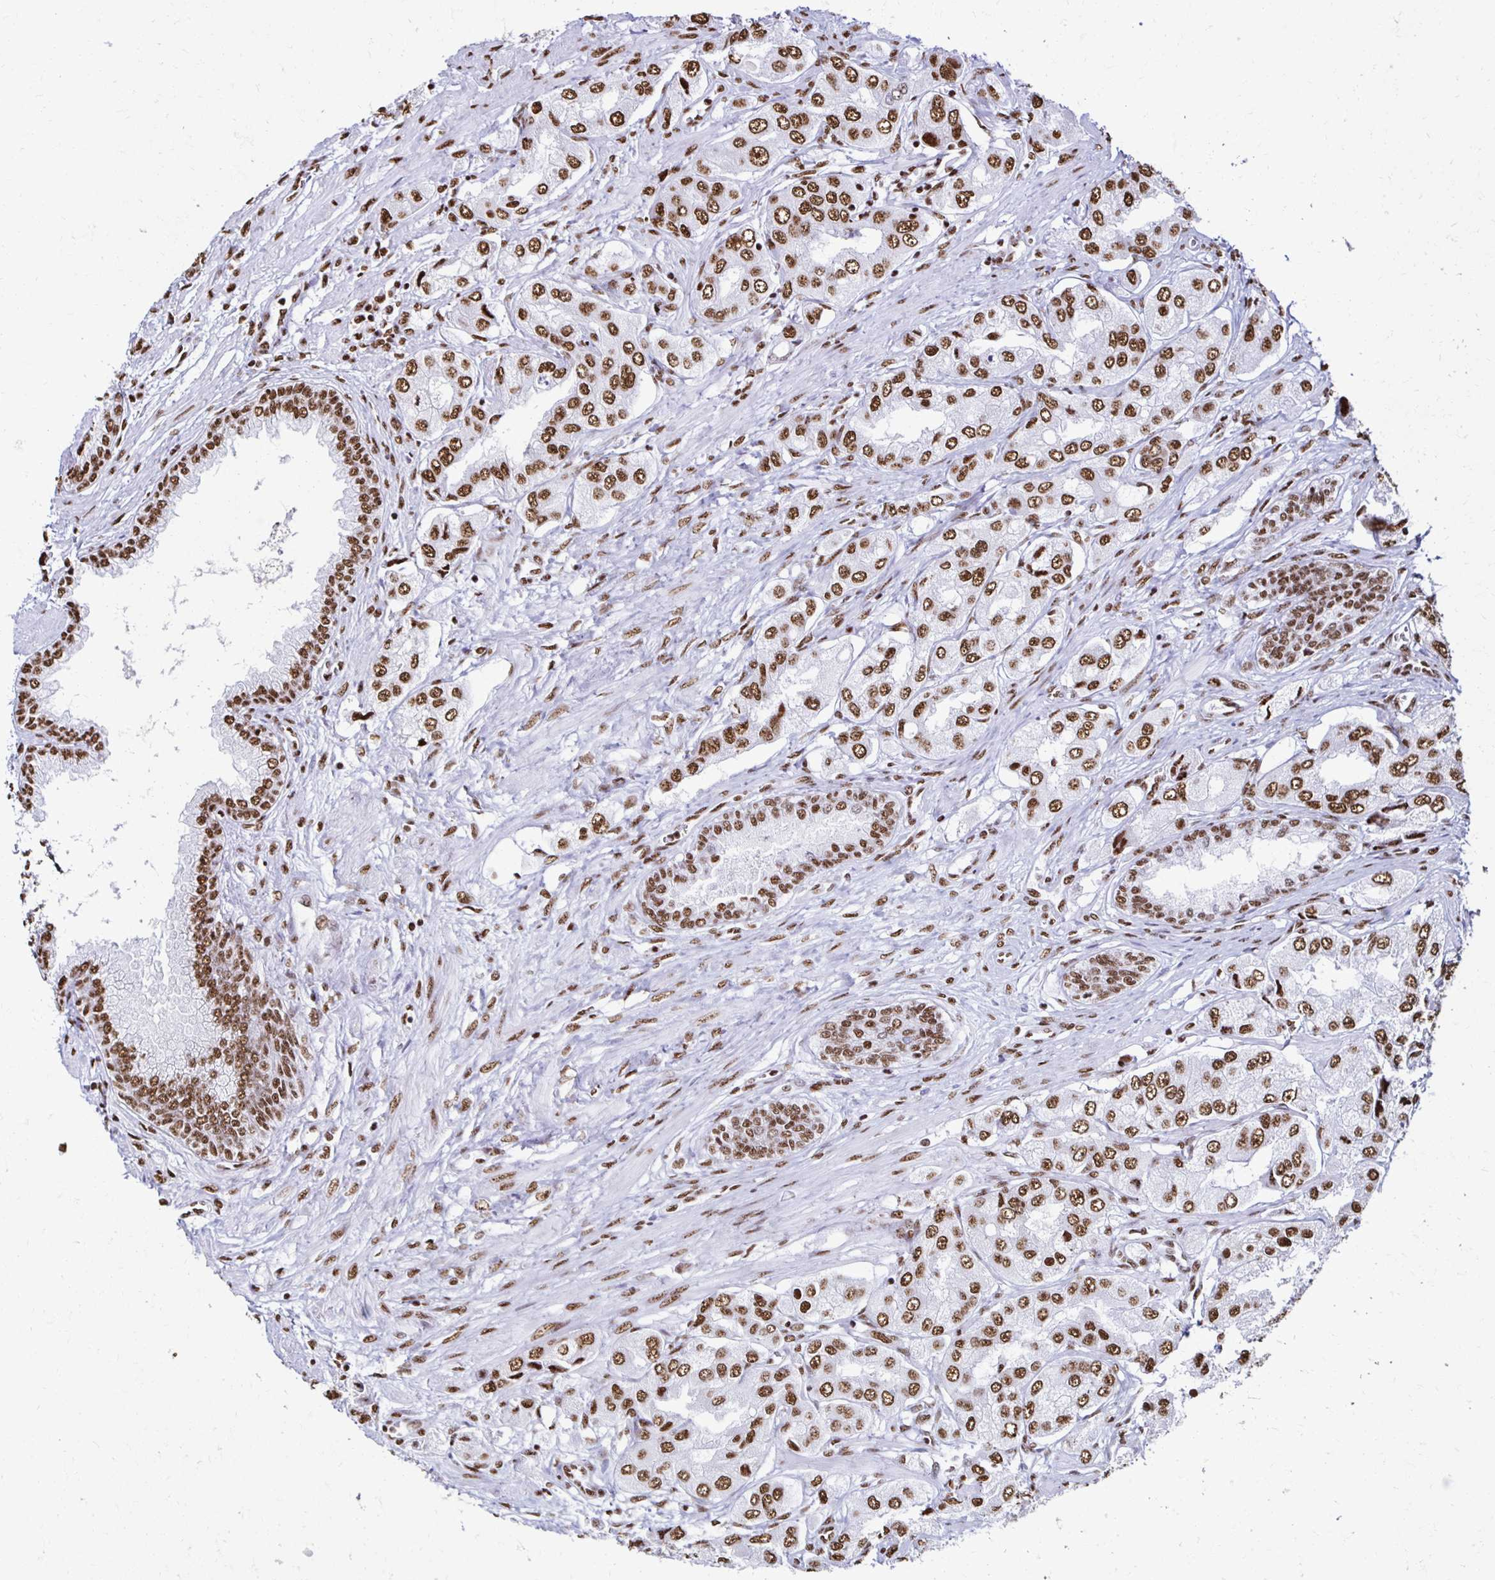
{"staining": {"intensity": "strong", "quantity": ">75%", "location": "nuclear"}, "tissue": "prostate cancer", "cell_type": "Tumor cells", "image_type": "cancer", "snomed": [{"axis": "morphology", "description": "Adenocarcinoma, Low grade"}, {"axis": "topography", "description": "Prostate"}], "caption": "Prostate cancer (adenocarcinoma (low-grade)) tissue exhibits strong nuclear staining in about >75% of tumor cells, visualized by immunohistochemistry. (DAB IHC, brown staining for protein, blue staining for nuclei).", "gene": "NONO", "patient": {"sex": "male", "age": 69}}